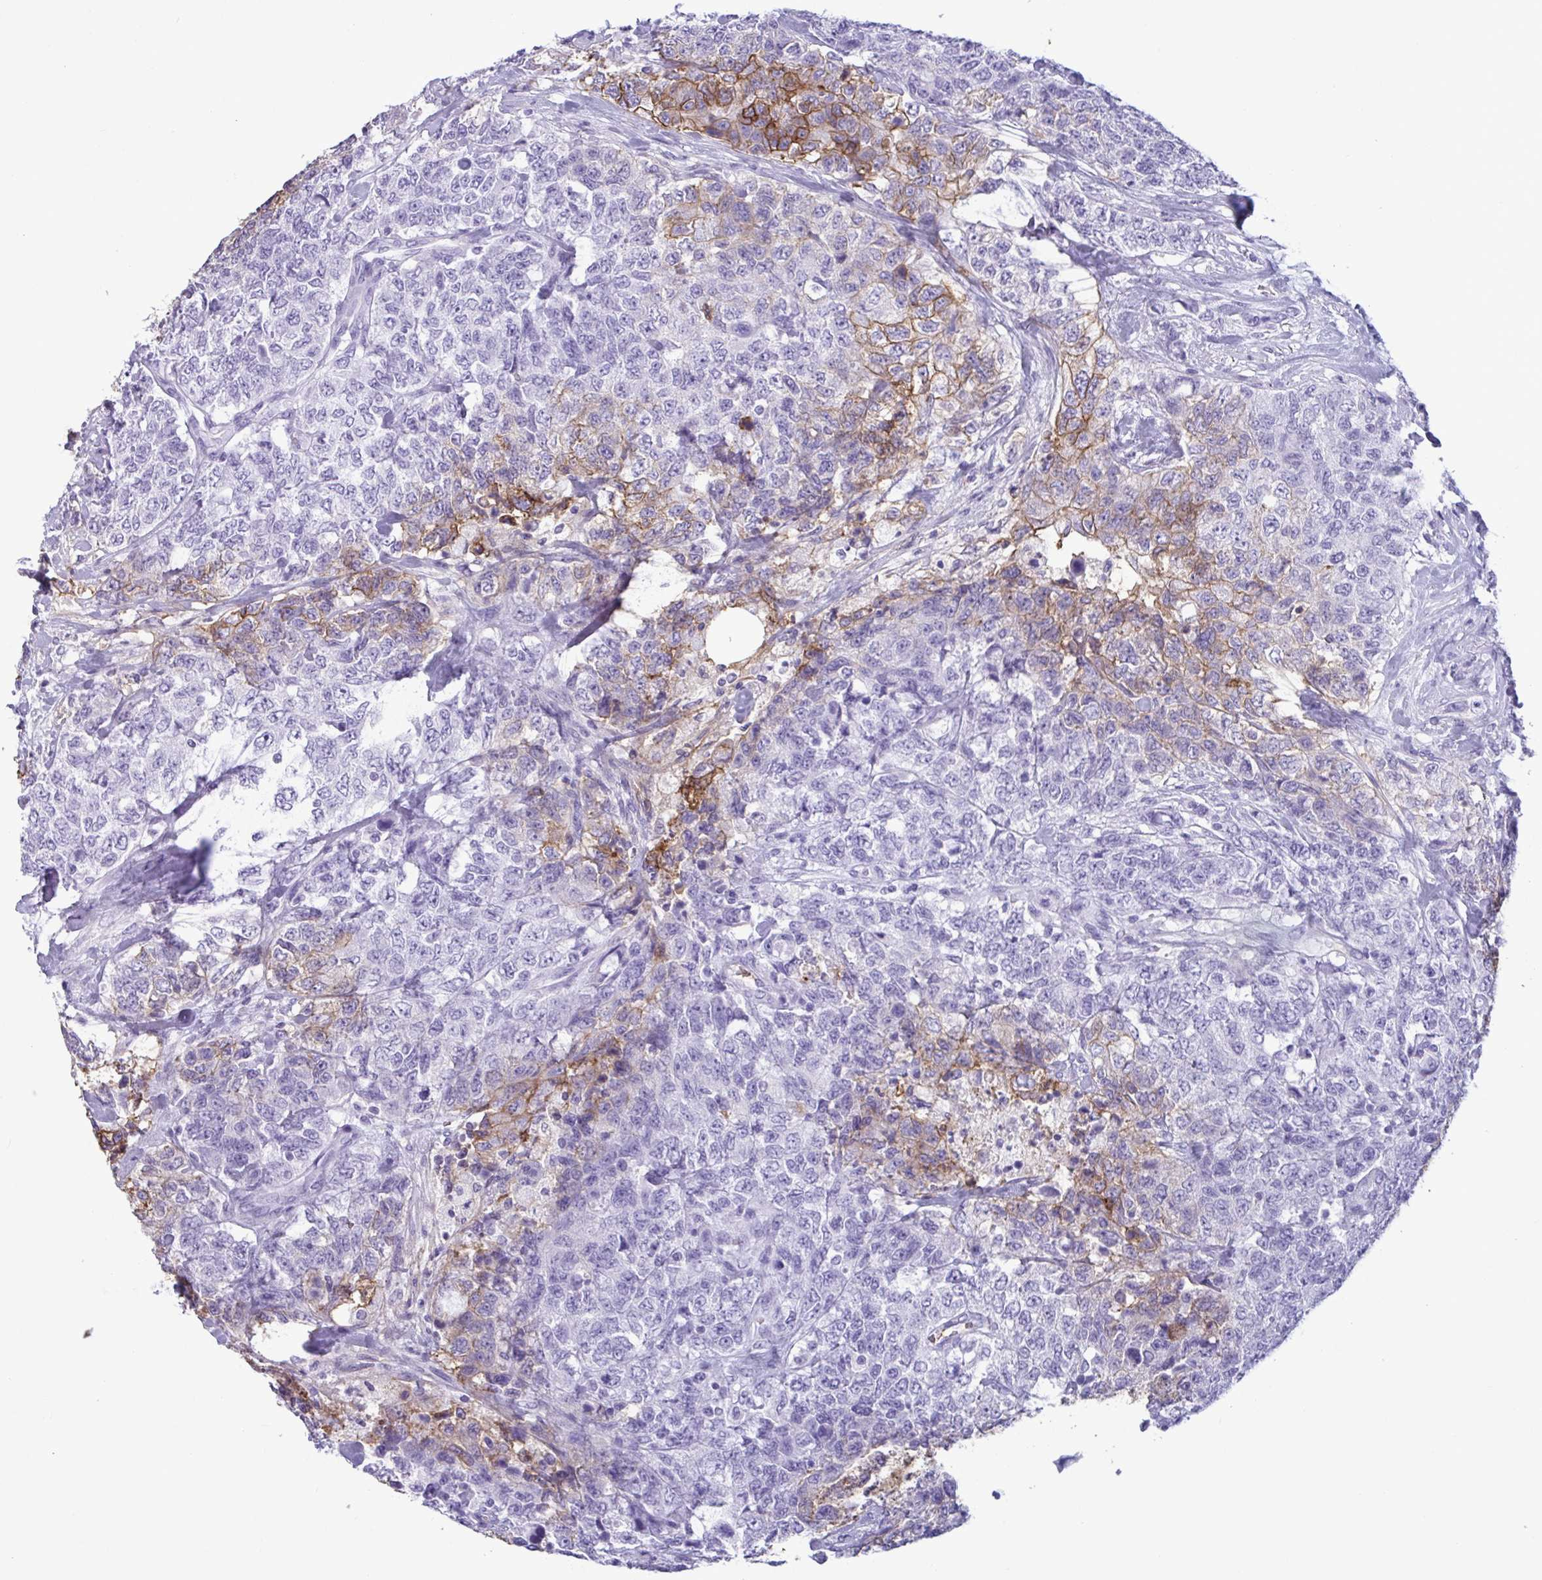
{"staining": {"intensity": "moderate", "quantity": "<25%", "location": "cytoplasmic/membranous"}, "tissue": "urothelial cancer", "cell_type": "Tumor cells", "image_type": "cancer", "snomed": [{"axis": "morphology", "description": "Urothelial carcinoma, High grade"}, {"axis": "topography", "description": "Urinary bladder"}], "caption": "Protein expression analysis of human high-grade urothelial carcinoma reveals moderate cytoplasmic/membranous expression in about <25% of tumor cells.", "gene": "SLC2A1", "patient": {"sex": "female", "age": 78}}